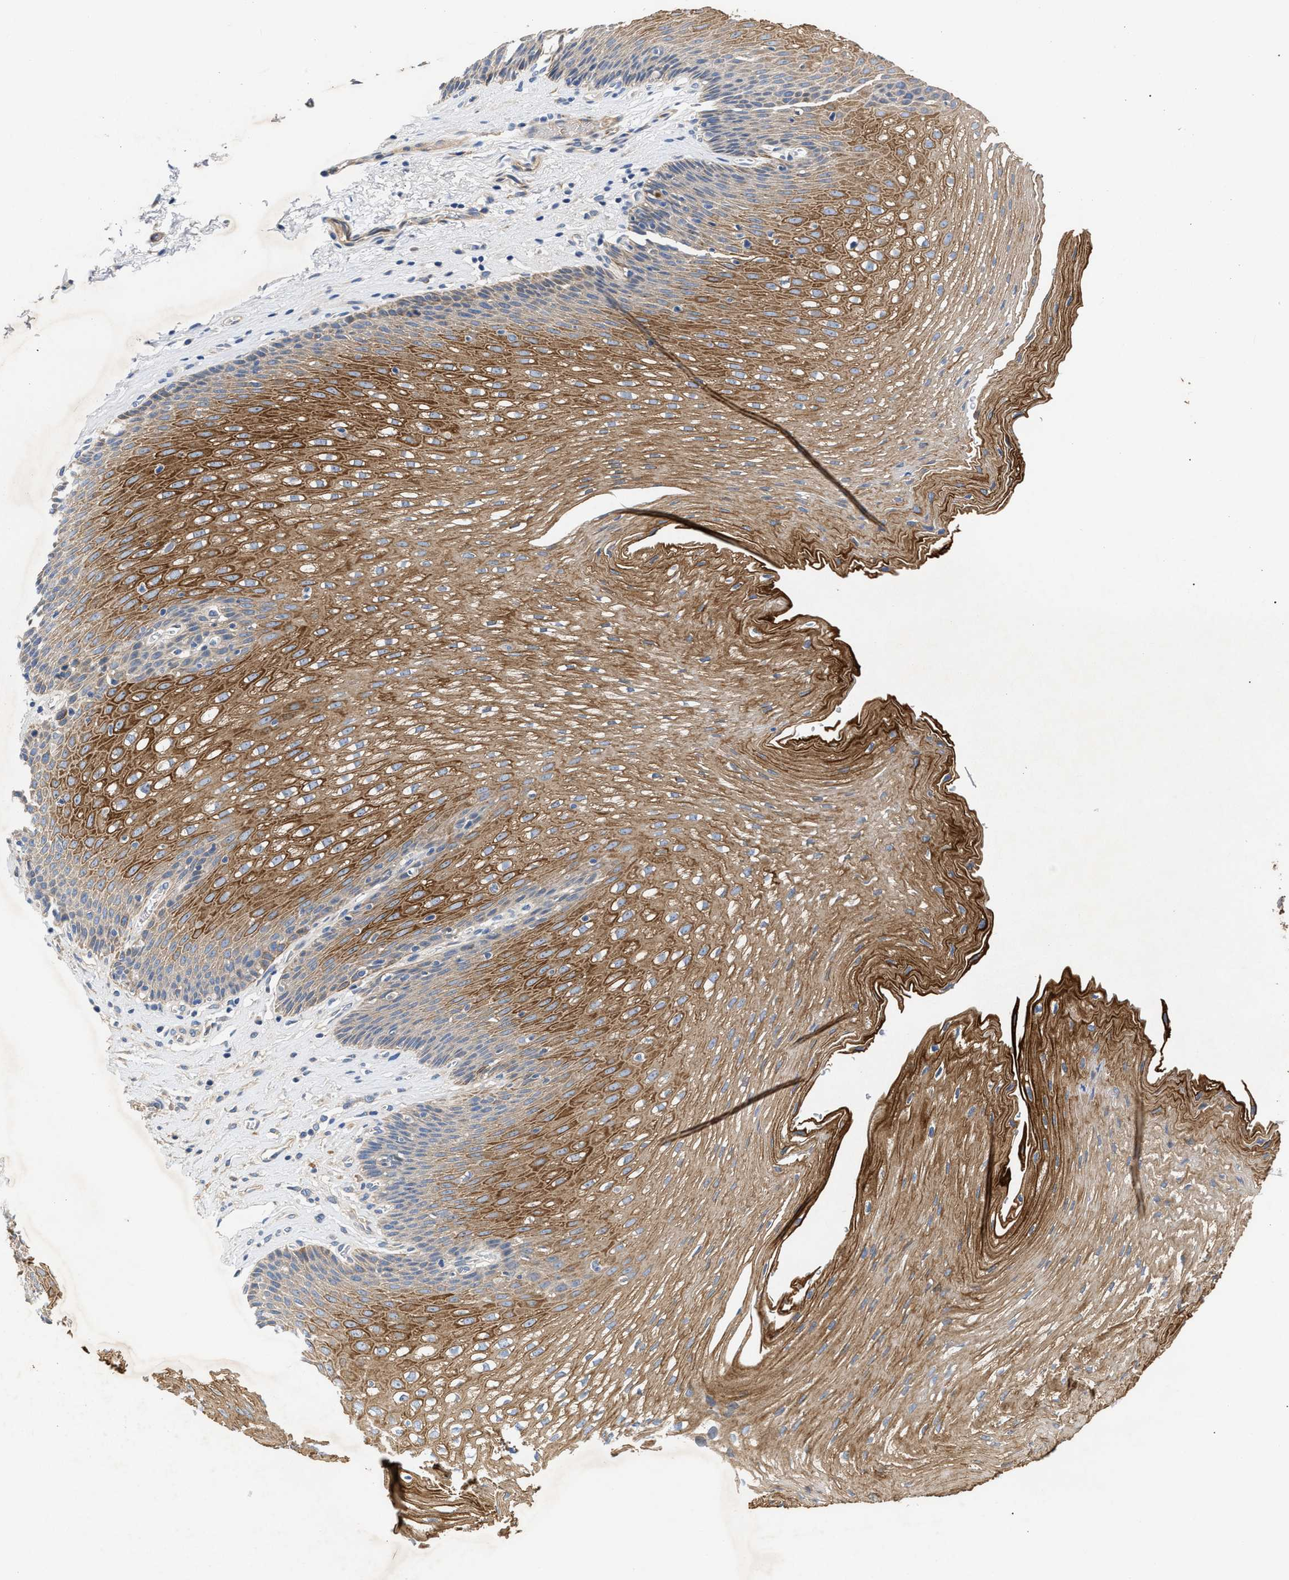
{"staining": {"intensity": "moderate", "quantity": ">75%", "location": "cytoplasmic/membranous"}, "tissue": "esophagus", "cell_type": "Squamous epithelial cells", "image_type": "normal", "snomed": [{"axis": "morphology", "description": "Normal tissue, NOS"}, {"axis": "topography", "description": "Esophagus"}], "caption": "The immunohistochemical stain highlights moderate cytoplasmic/membranous staining in squamous epithelial cells of benign esophagus. The staining is performed using DAB brown chromogen to label protein expression. The nuclei are counter-stained blue using hematoxylin.", "gene": "CCDC146", "patient": {"sex": "male", "age": 48}}